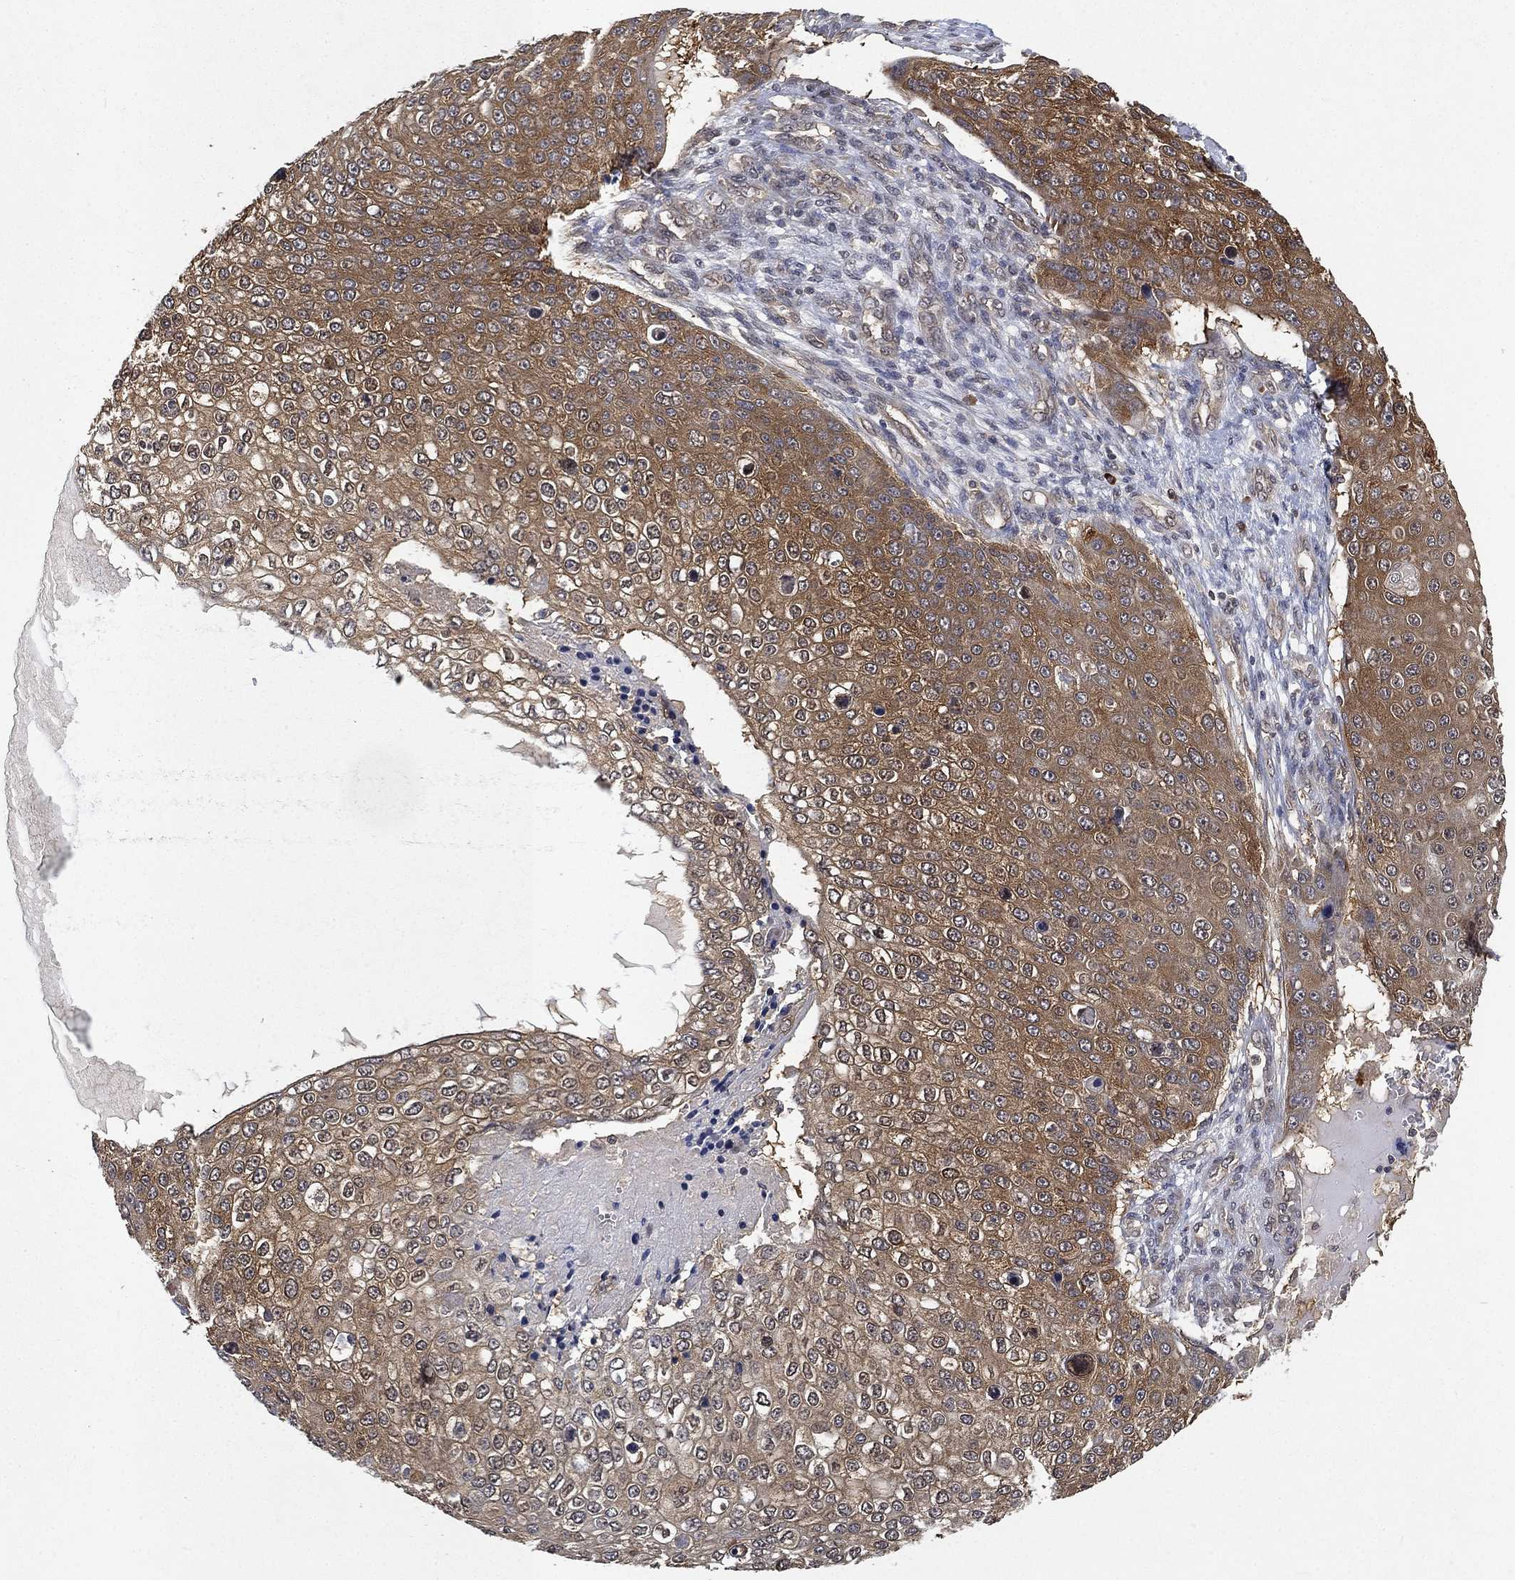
{"staining": {"intensity": "moderate", "quantity": "25%-75%", "location": "cytoplasmic/membranous"}, "tissue": "skin cancer", "cell_type": "Tumor cells", "image_type": "cancer", "snomed": [{"axis": "morphology", "description": "Squamous cell carcinoma, NOS"}, {"axis": "topography", "description": "Skin"}], "caption": "Skin cancer (squamous cell carcinoma) tissue displays moderate cytoplasmic/membranous expression in about 25%-75% of tumor cells Immunohistochemistry stains the protein in brown and the nuclei are stained blue.", "gene": "UBA5", "patient": {"sex": "male", "age": 71}}